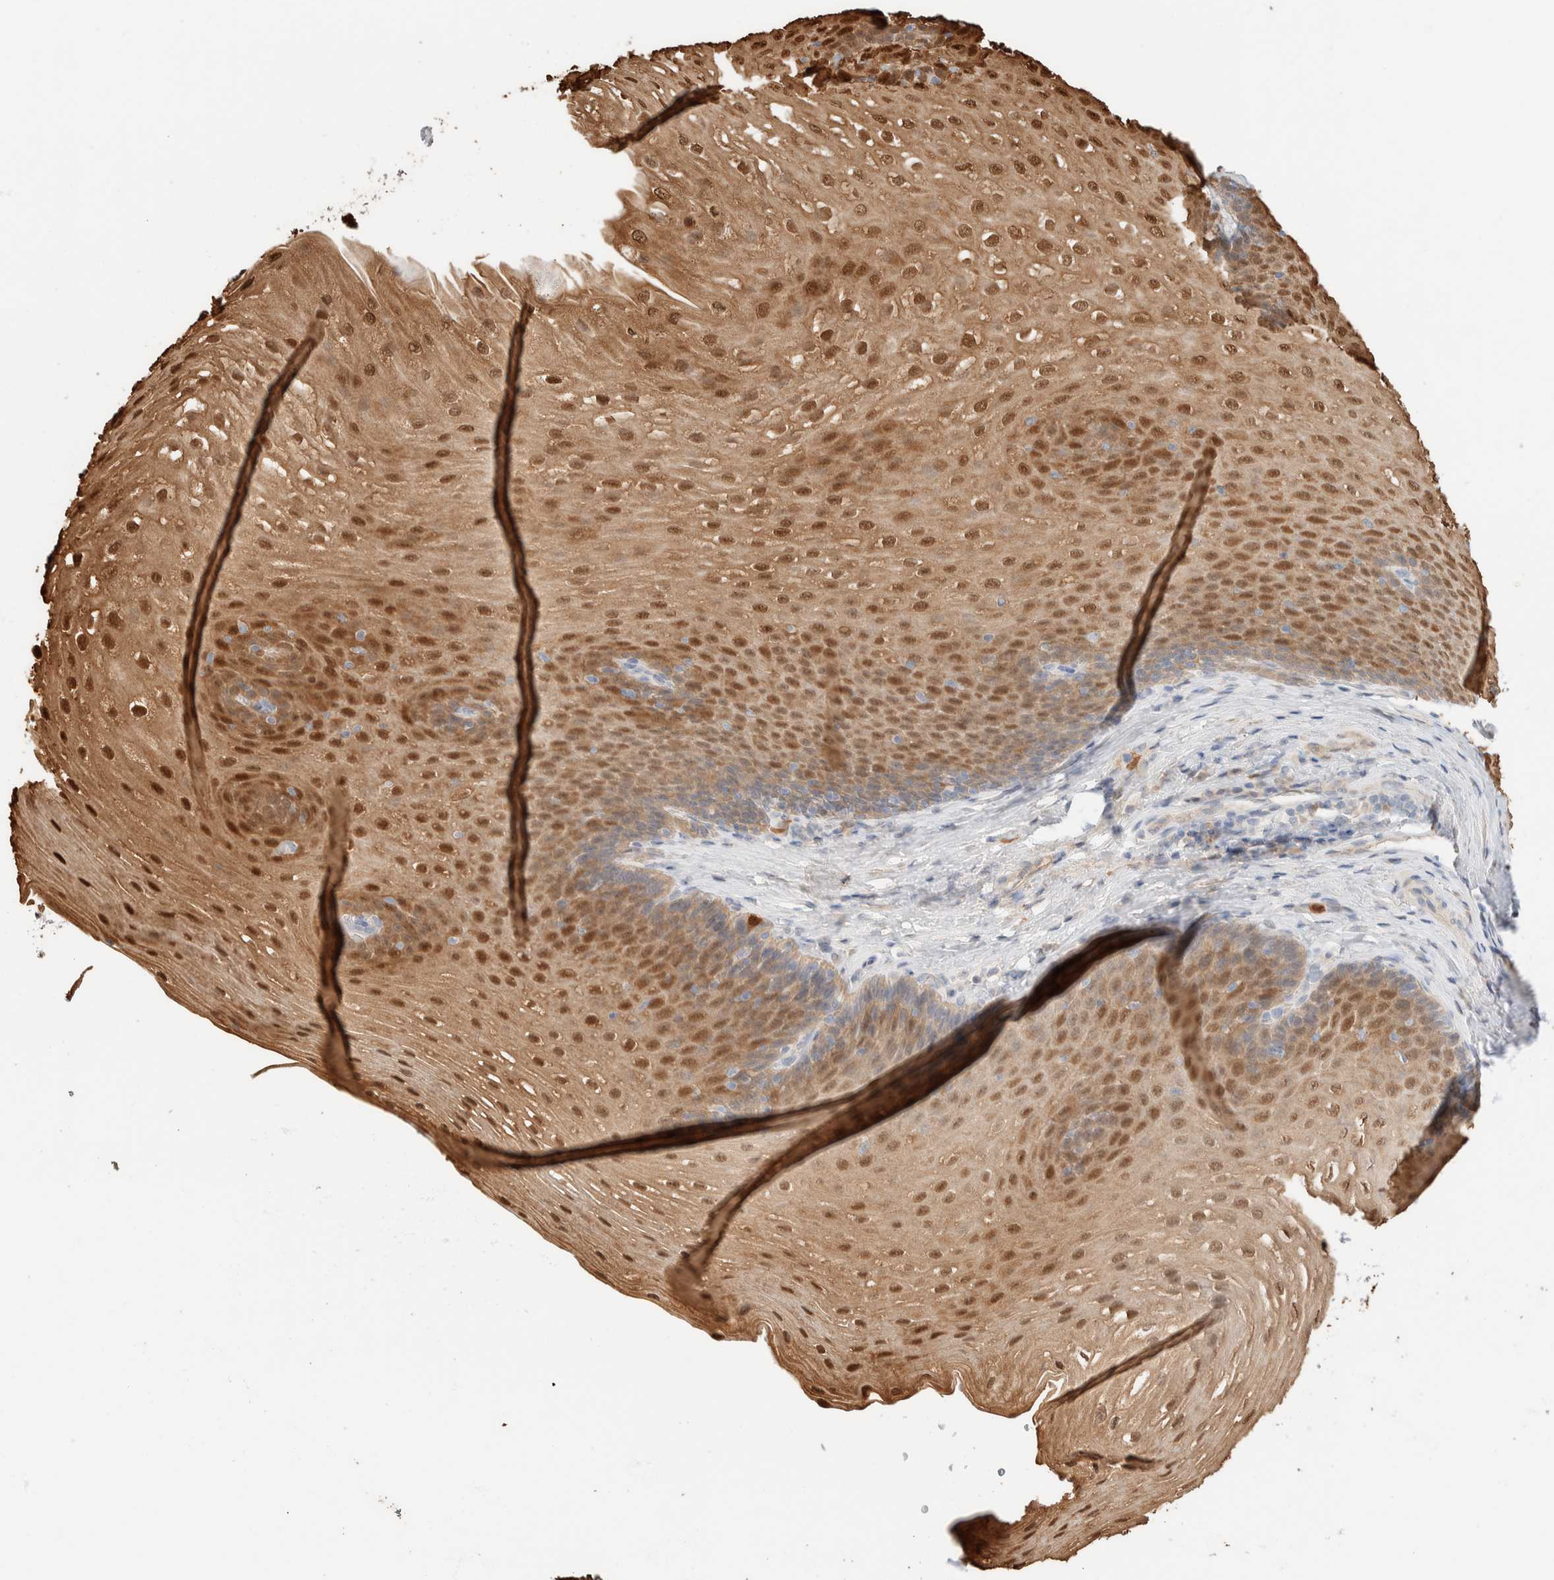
{"staining": {"intensity": "strong", "quantity": "25%-75%", "location": "cytoplasmic/membranous,nuclear"}, "tissue": "esophagus", "cell_type": "Squamous epithelial cells", "image_type": "normal", "snomed": [{"axis": "morphology", "description": "Normal tissue, NOS"}, {"axis": "topography", "description": "Esophagus"}], "caption": "Immunohistochemical staining of normal esophagus exhibits strong cytoplasmic/membranous,nuclear protein positivity in approximately 25%-75% of squamous epithelial cells. (Stains: DAB in brown, nuclei in blue, Microscopy: brightfield microscopy at high magnification).", "gene": "SETD4", "patient": {"sex": "female", "age": 66}}